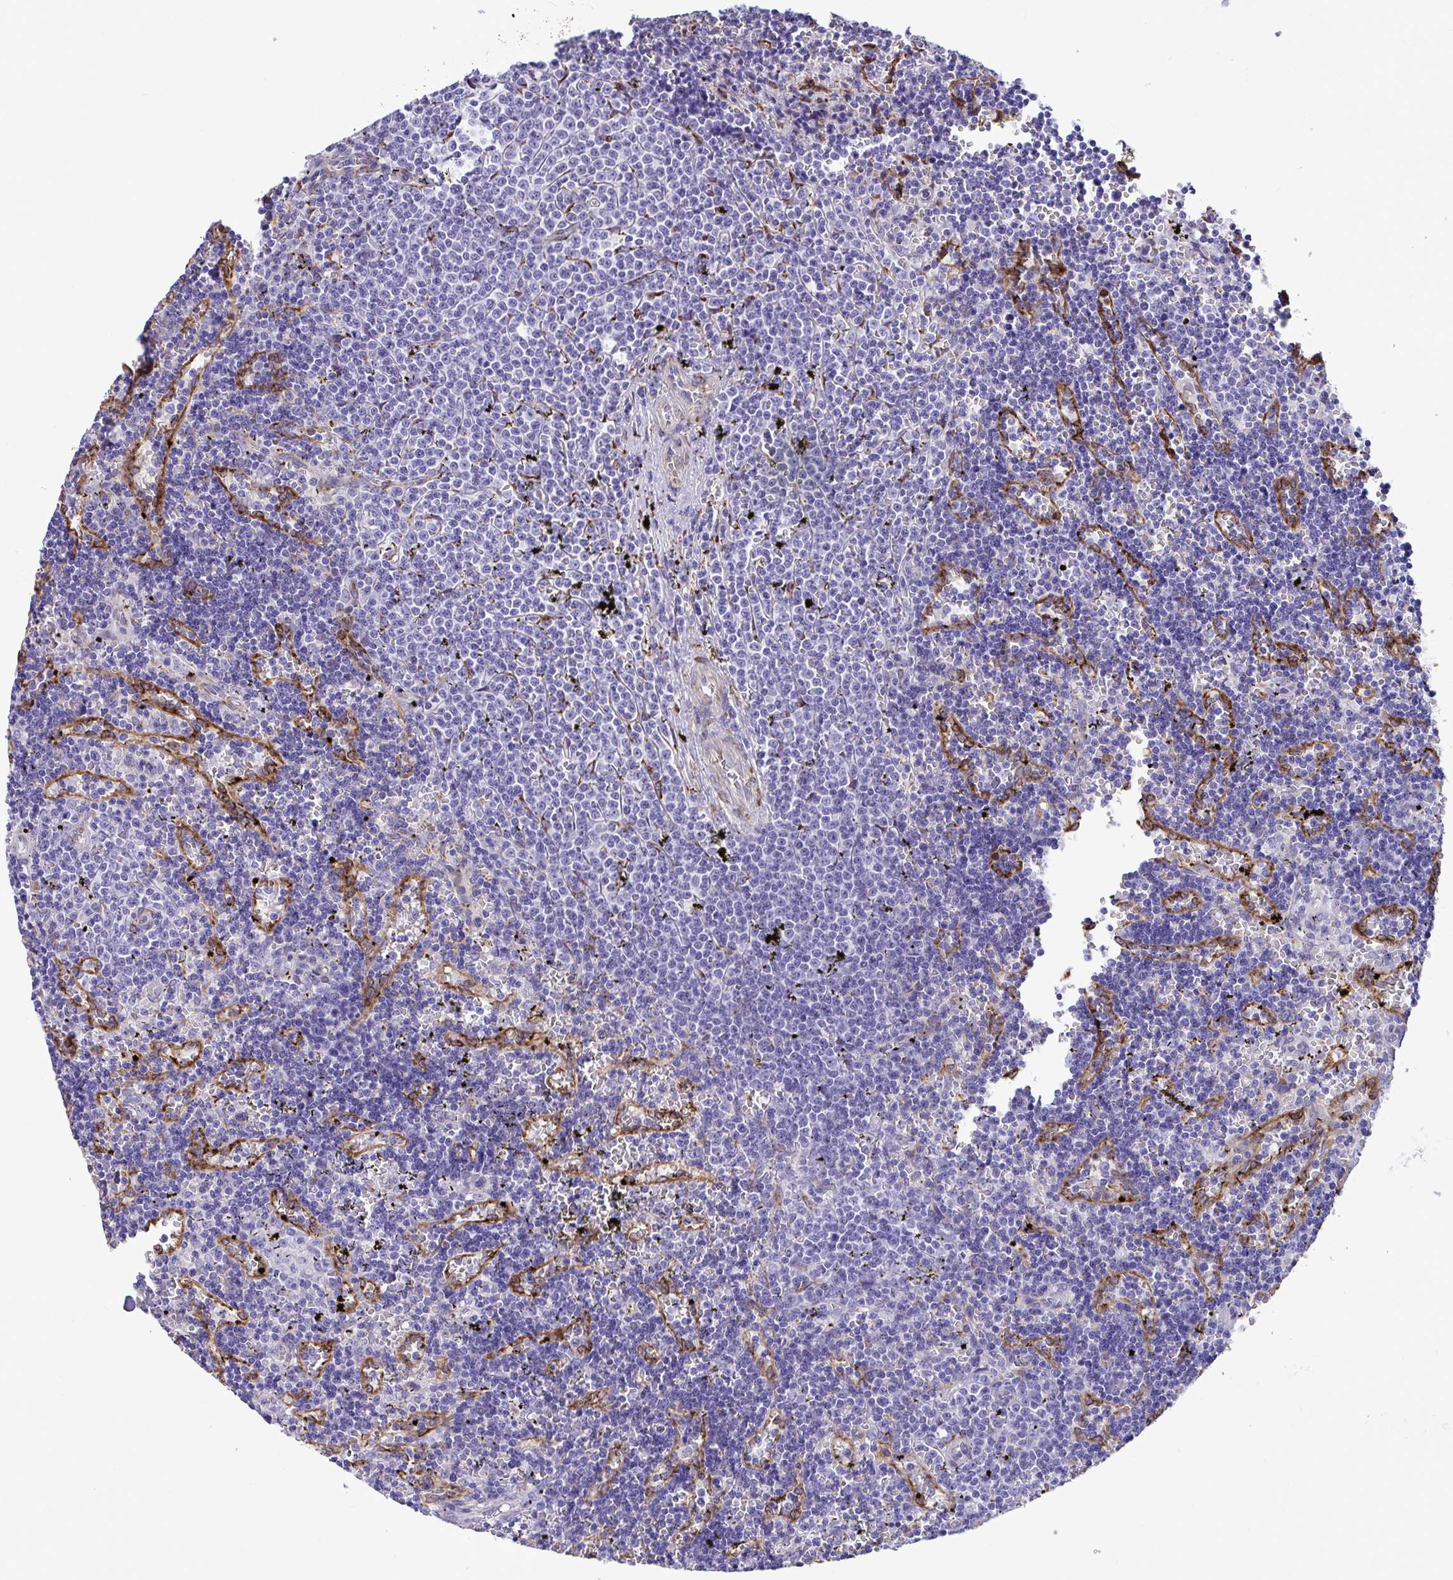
{"staining": {"intensity": "negative", "quantity": "none", "location": "none"}, "tissue": "lymphoma", "cell_type": "Tumor cells", "image_type": "cancer", "snomed": [{"axis": "morphology", "description": "Malignant lymphoma, non-Hodgkin's type, Low grade"}, {"axis": "topography", "description": "Spleen"}], "caption": "Immunohistochemistry (IHC) histopathology image of neoplastic tissue: malignant lymphoma, non-Hodgkin's type (low-grade) stained with DAB exhibits no significant protein staining in tumor cells. (Brightfield microscopy of DAB immunohistochemistry (IHC) at high magnification).", "gene": "ASPH", "patient": {"sex": "male", "age": 60}}